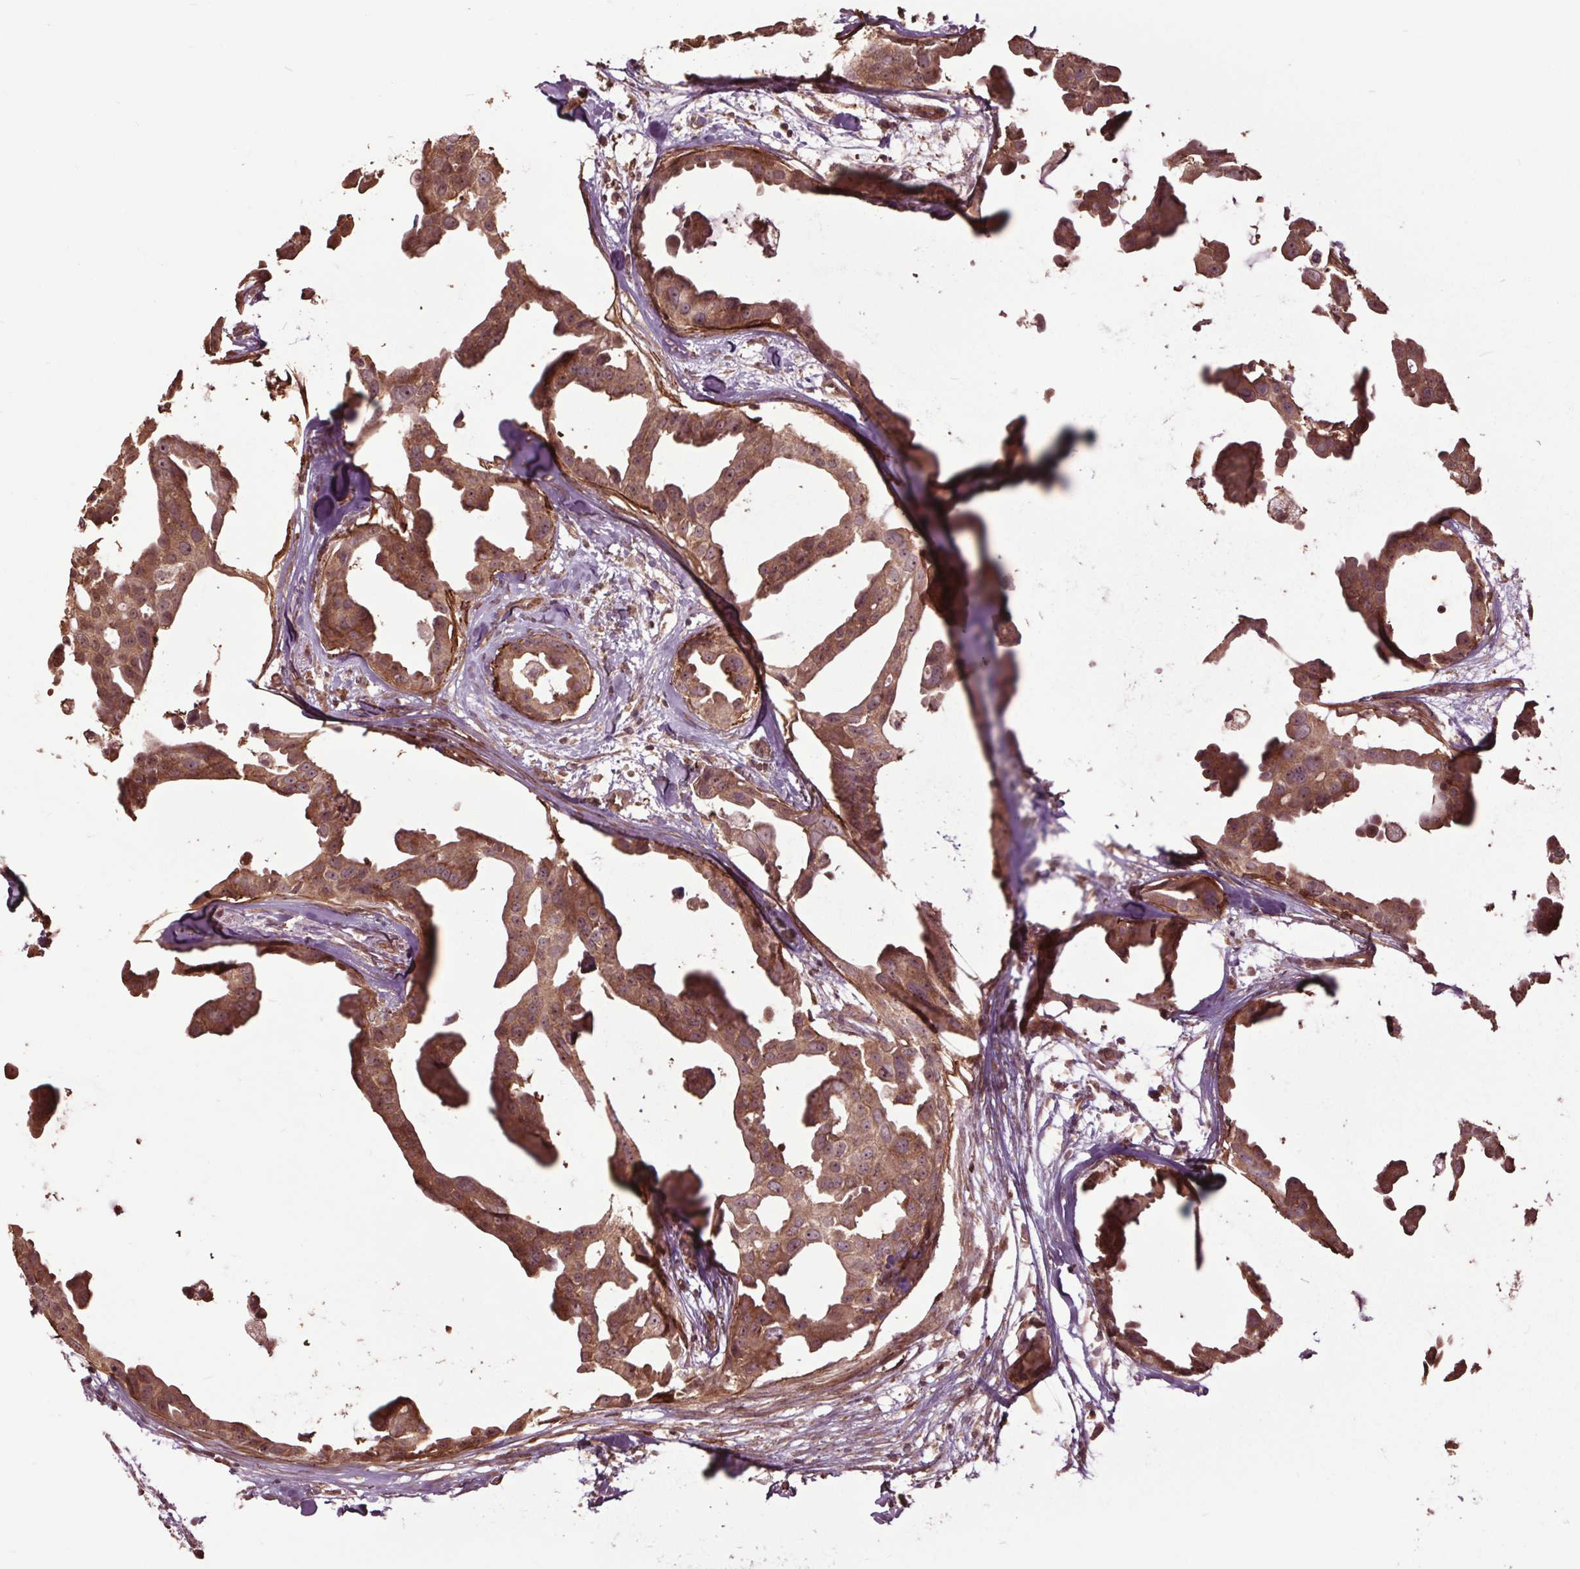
{"staining": {"intensity": "moderate", "quantity": ">75%", "location": "cytoplasmic/membranous"}, "tissue": "breast cancer", "cell_type": "Tumor cells", "image_type": "cancer", "snomed": [{"axis": "morphology", "description": "Duct carcinoma"}, {"axis": "topography", "description": "Breast"}], "caption": "Protein staining of breast cancer (infiltrating ductal carcinoma) tissue reveals moderate cytoplasmic/membranous staining in about >75% of tumor cells. (DAB IHC, brown staining for protein, blue staining for nuclei).", "gene": "CEP95", "patient": {"sex": "female", "age": 38}}